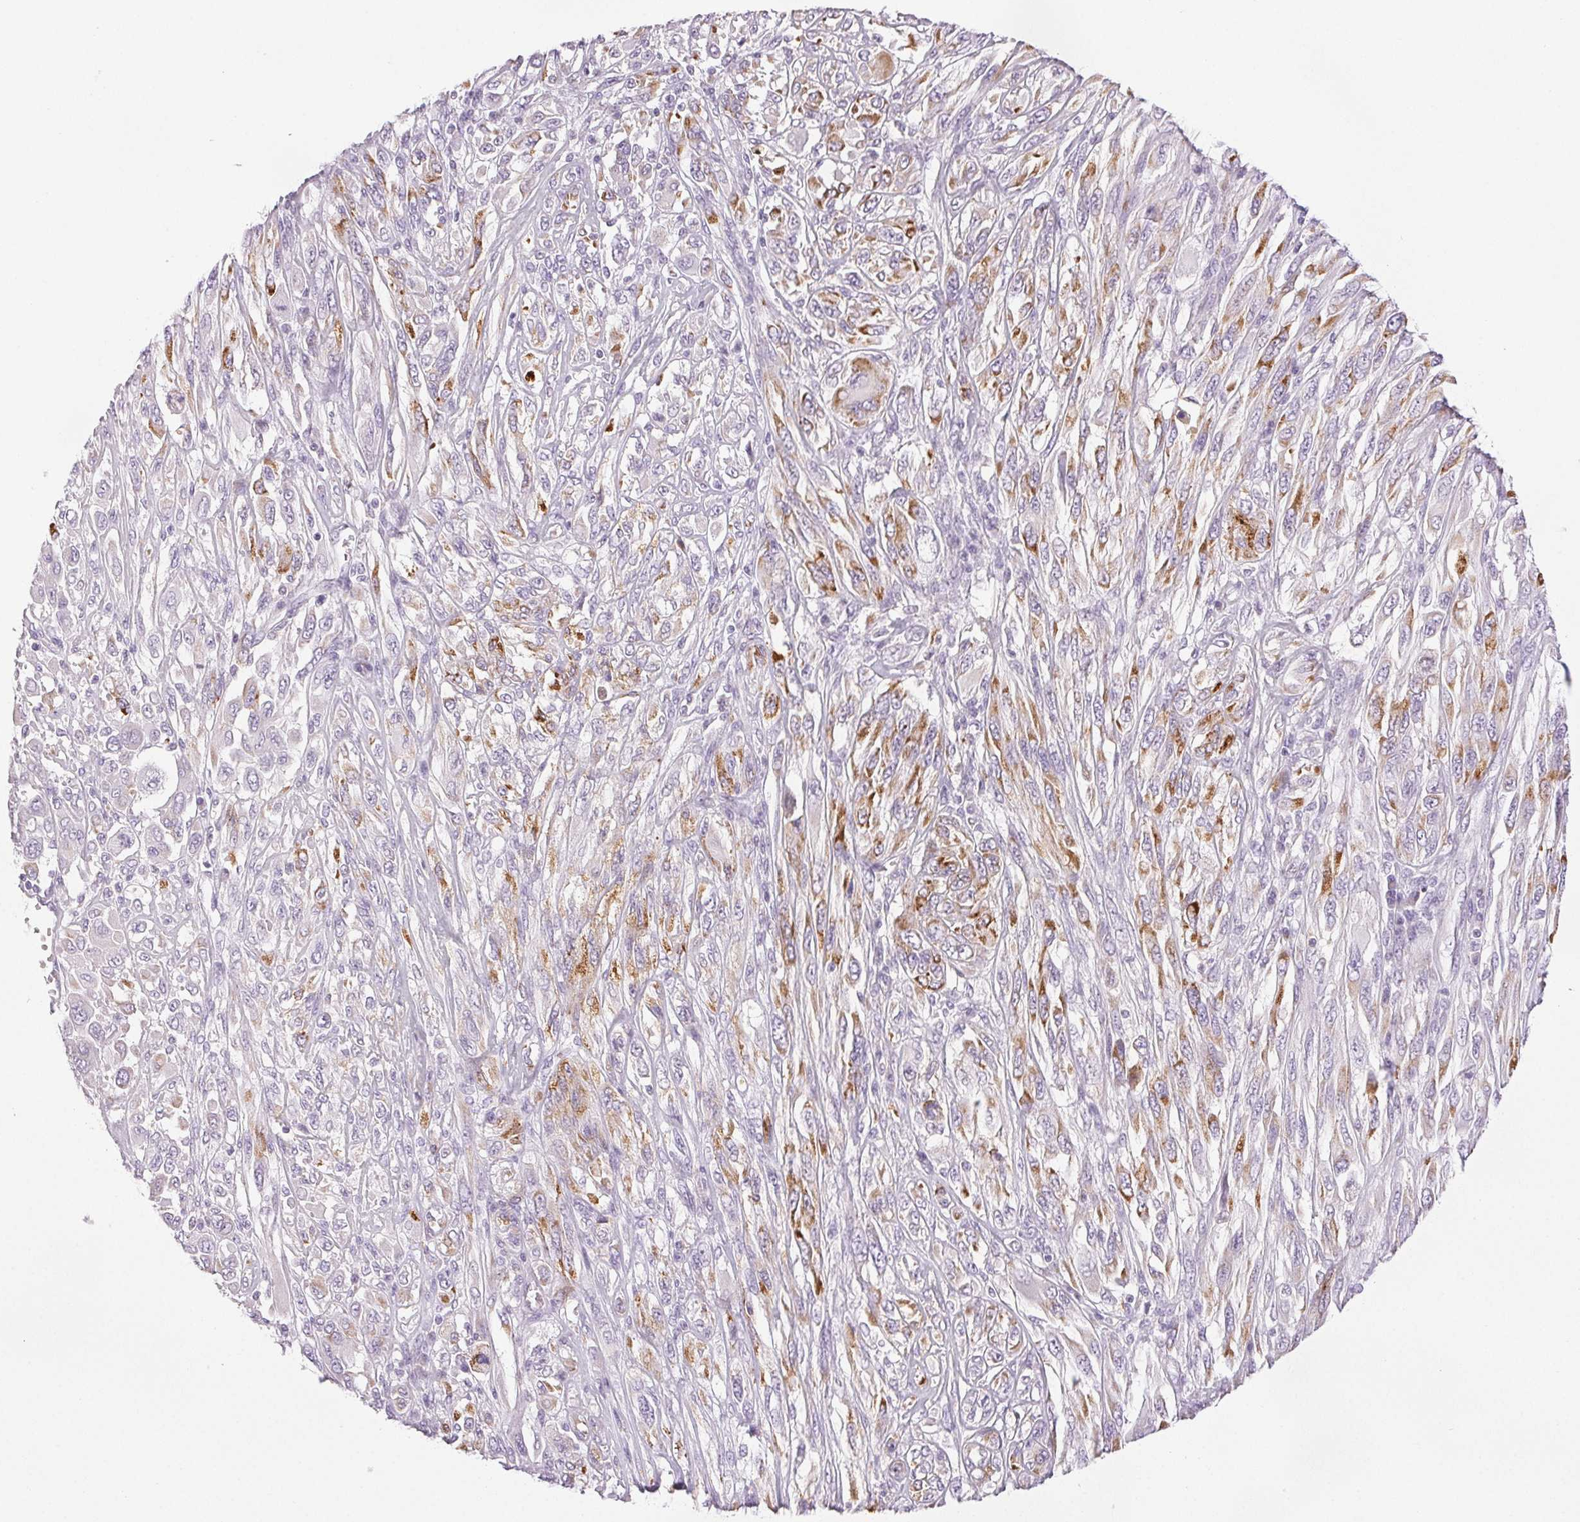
{"staining": {"intensity": "moderate", "quantity": "<25%", "location": "cytoplasmic/membranous"}, "tissue": "melanoma", "cell_type": "Tumor cells", "image_type": "cancer", "snomed": [{"axis": "morphology", "description": "Malignant melanoma, NOS"}, {"axis": "topography", "description": "Skin"}], "caption": "A high-resolution histopathology image shows IHC staining of malignant melanoma, which demonstrates moderate cytoplasmic/membranous positivity in about <25% of tumor cells.", "gene": "COL7A1", "patient": {"sex": "female", "age": 91}}